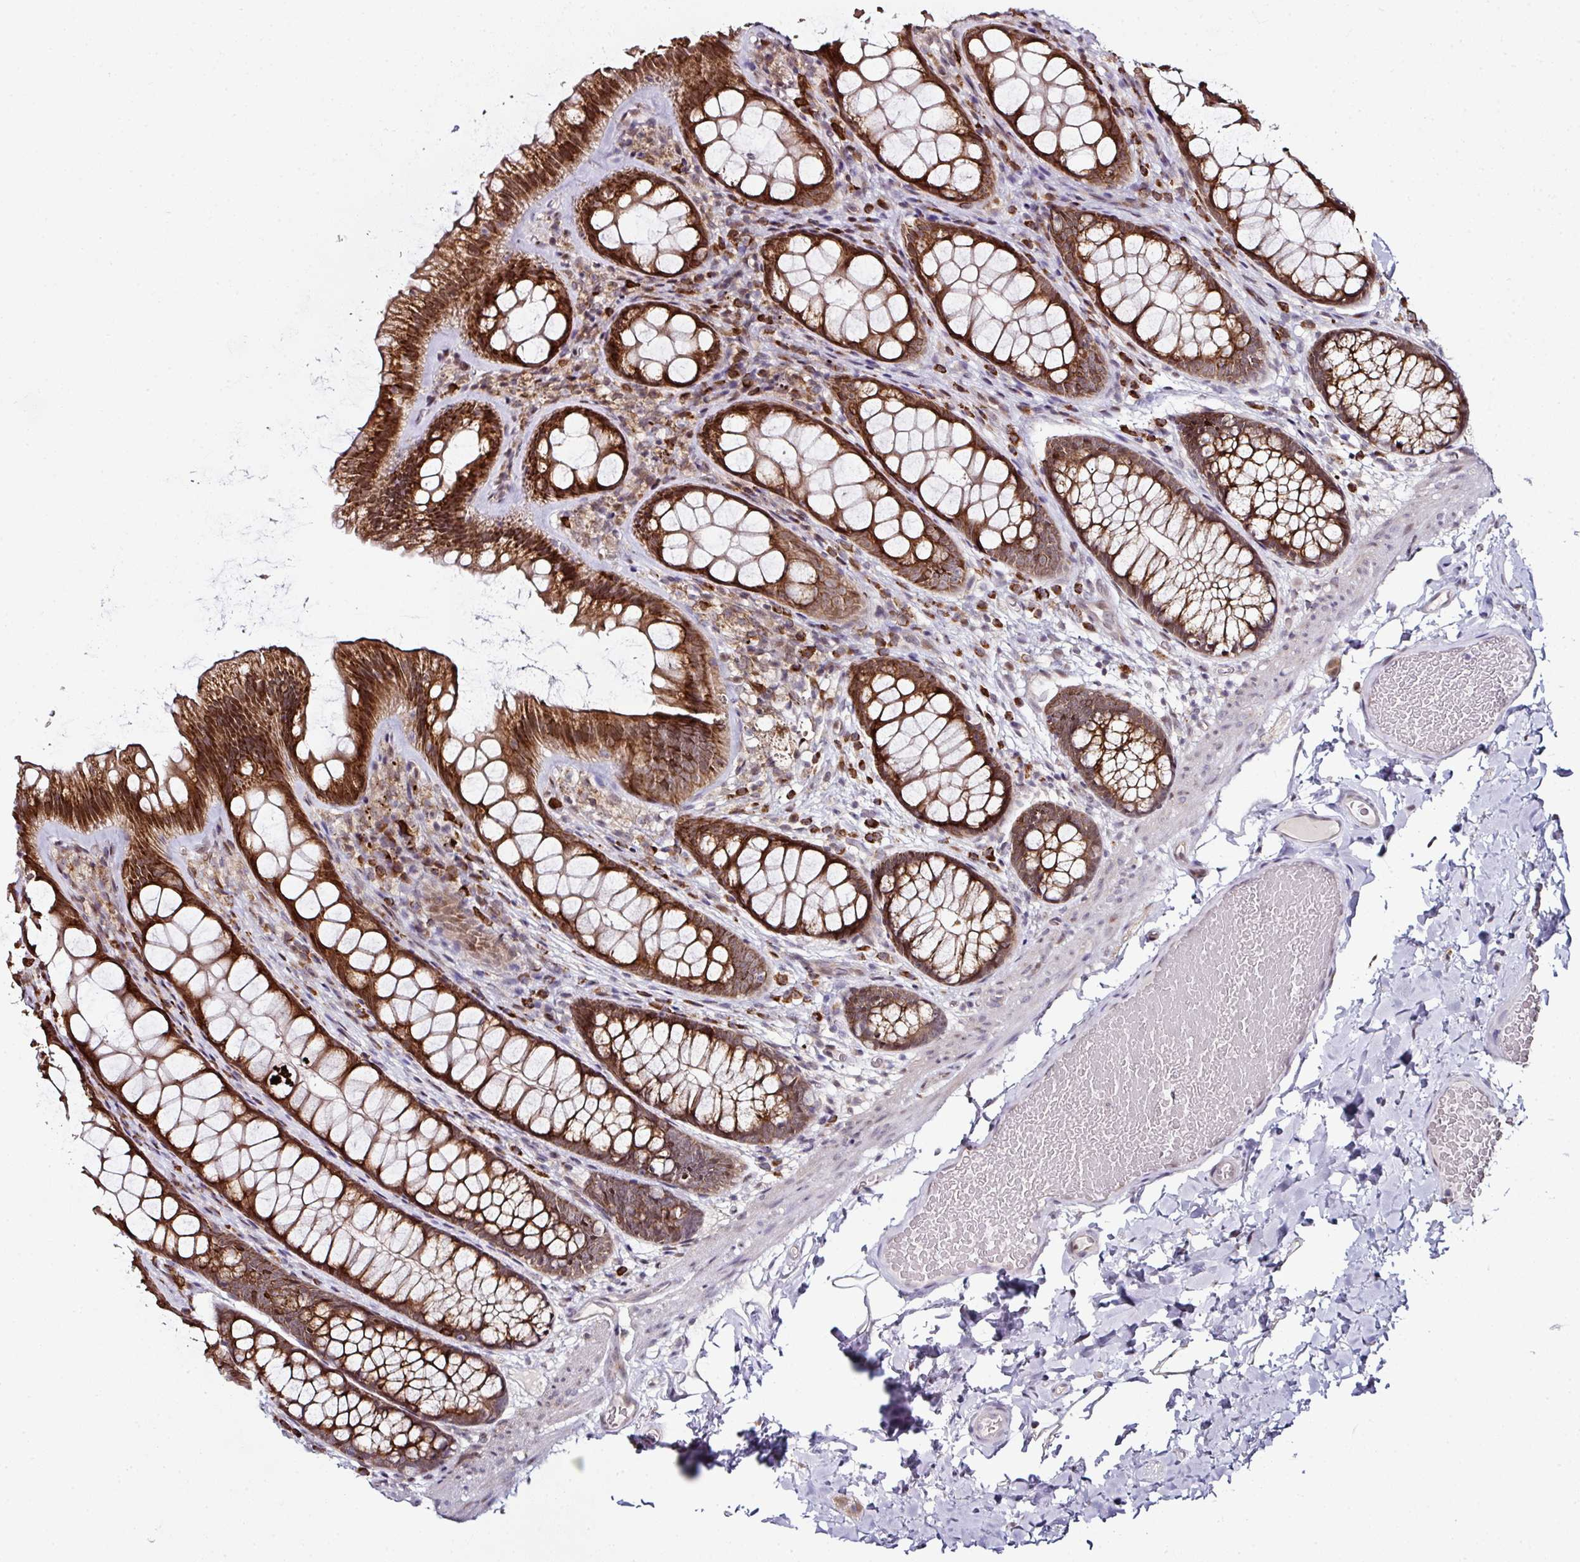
{"staining": {"intensity": "negative", "quantity": "none", "location": "none"}, "tissue": "colon", "cell_type": "Endothelial cells", "image_type": "normal", "snomed": [{"axis": "morphology", "description": "Normal tissue, NOS"}, {"axis": "topography", "description": "Colon"}], "caption": "Protein analysis of benign colon demonstrates no significant expression in endothelial cells.", "gene": "APOLD1", "patient": {"sex": "male", "age": 46}}